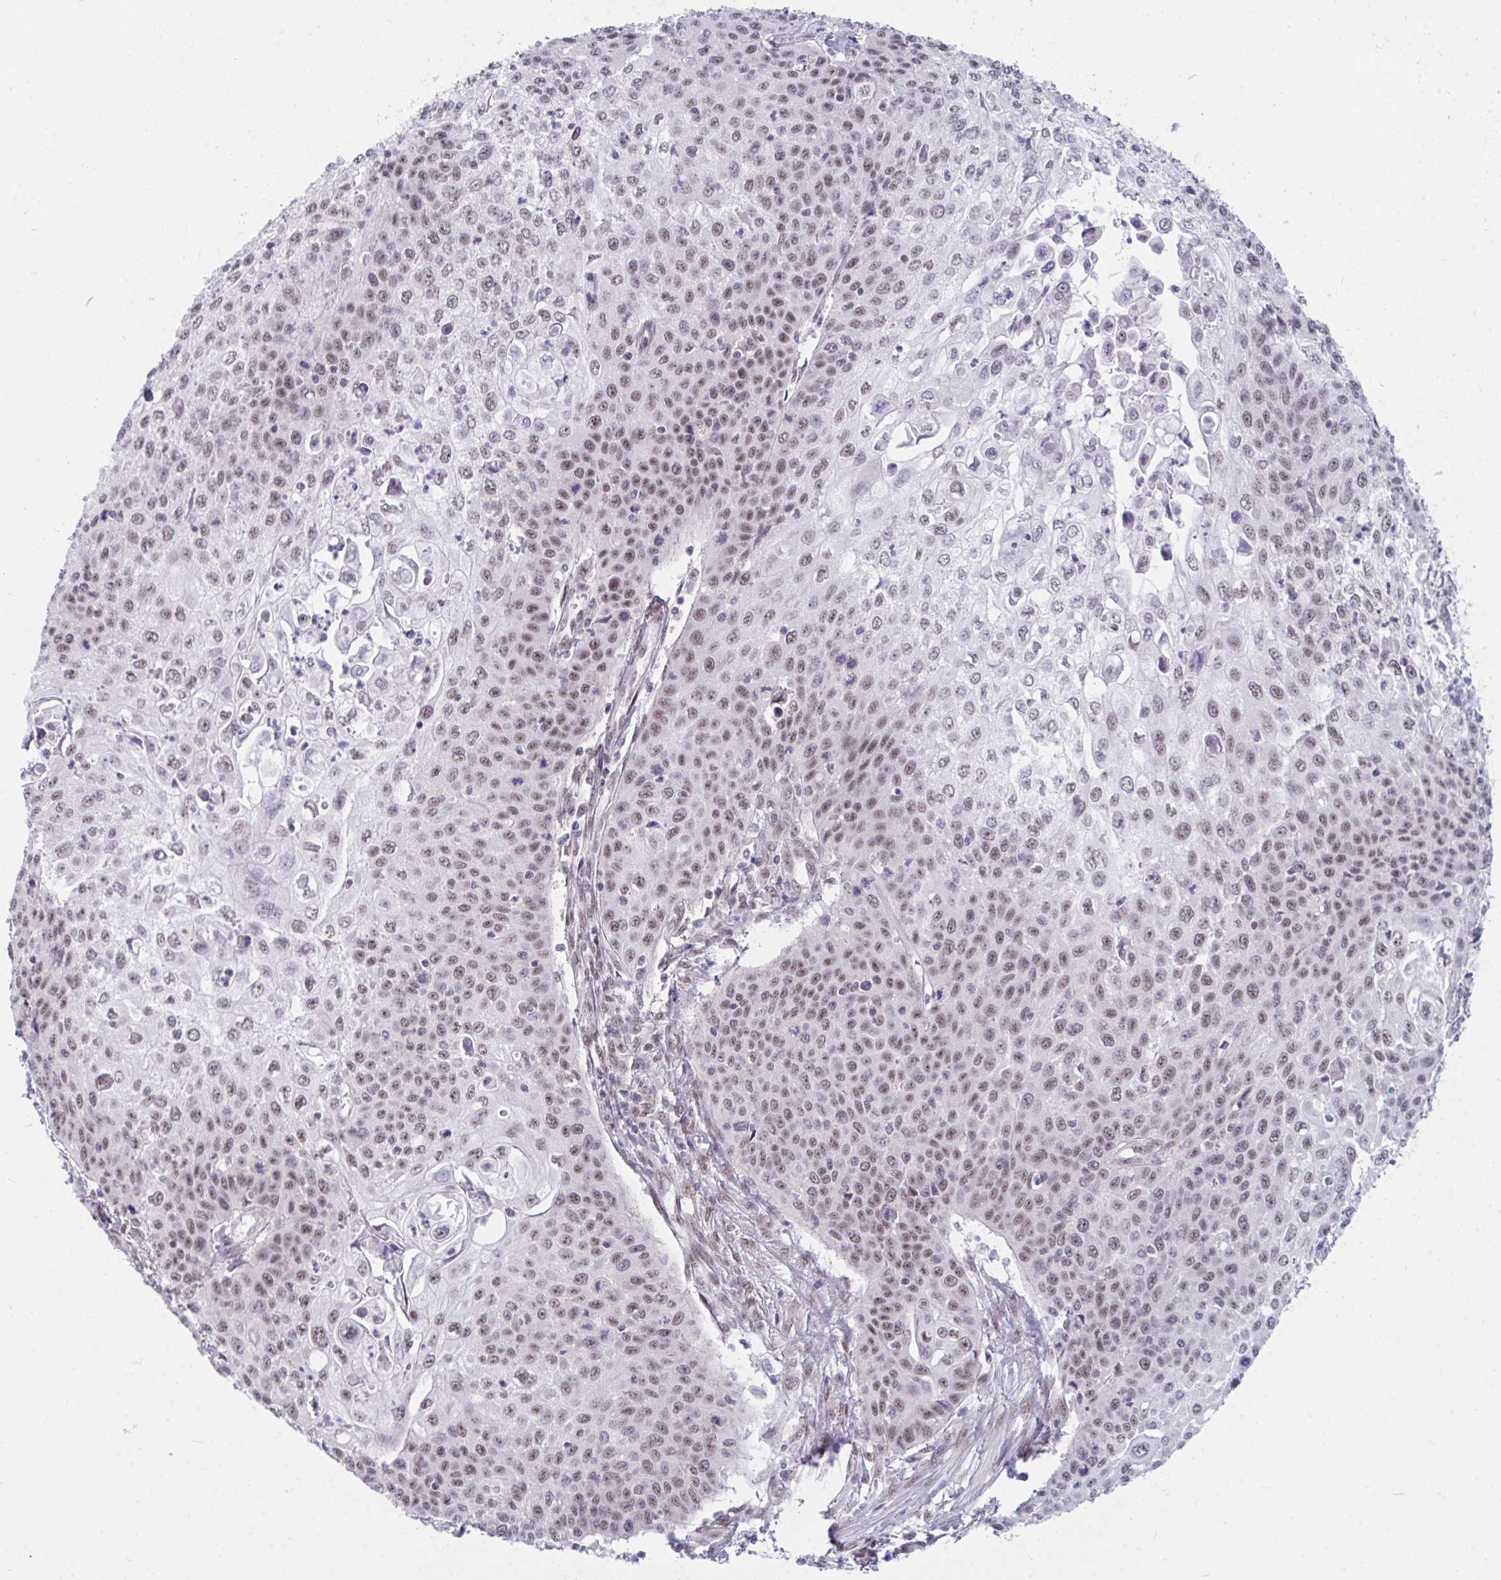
{"staining": {"intensity": "weak", "quantity": ">75%", "location": "nuclear"}, "tissue": "cervical cancer", "cell_type": "Tumor cells", "image_type": "cancer", "snomed": [{"axis": "morphology", "description": "Squamous cell carcinoma, NOS"}, {"axis": "topography", "description": "Cervix"}], "caption": "Human cervical cancer (squamous cell carcinoma) stained with a protein marker demonstrates weak staining in tumor cells.", "gene": "PRR14", "patient": {"sex": "female", "age": 65}}